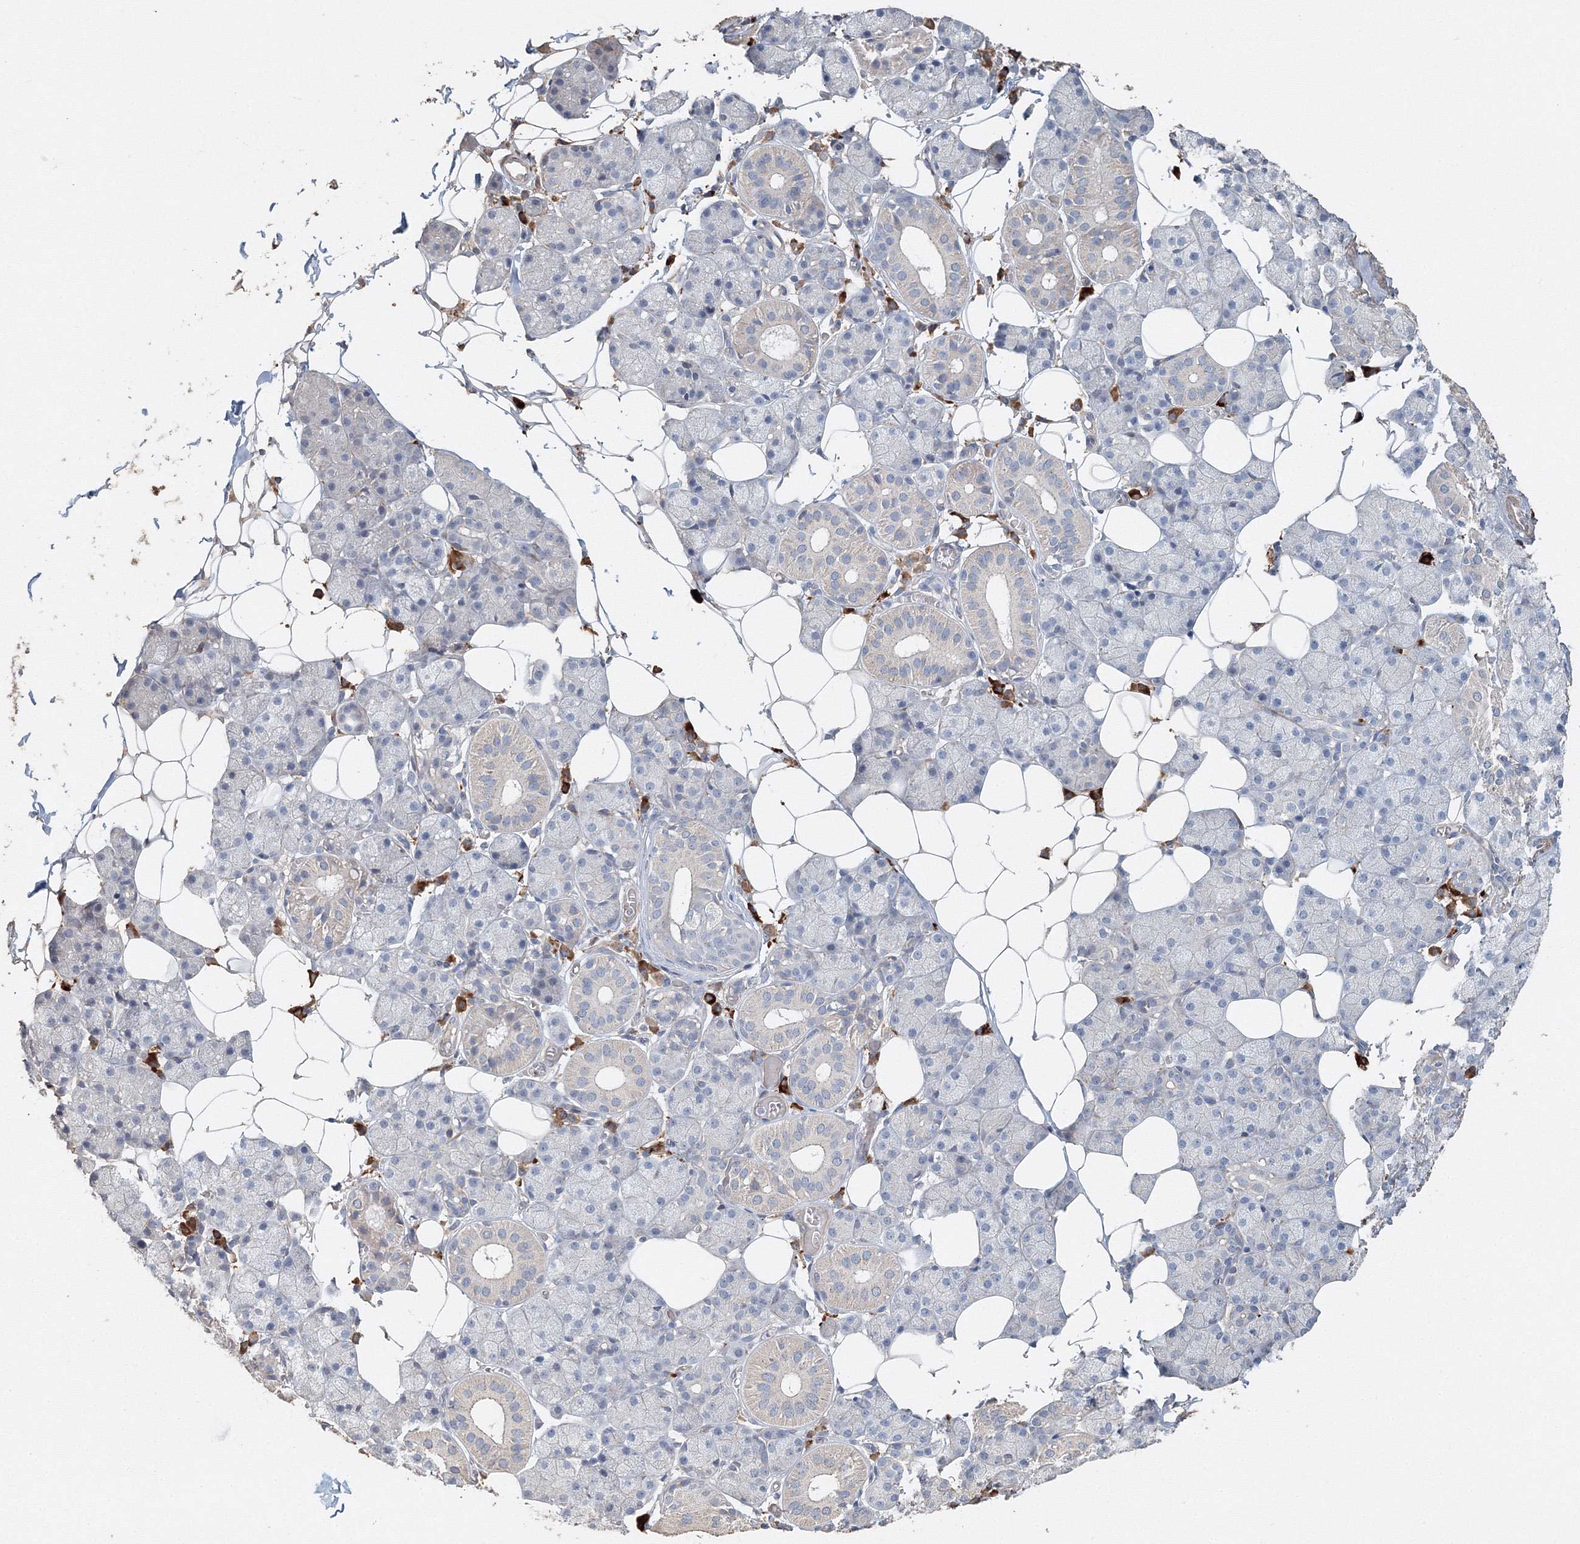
{"staining": {"intensity": "negative", "quantity": "none", "location": "none"}, "tissue": "salivary gland", "cell_type": "Glandular cells", "image_type": "normal", "snomed": [{"axis": "morphology", "description": "Normal tissue, NOS"}, {"axis": "topography", "description": "Salivary gland"}], "caption": "The micrograph reveals no staining of glandular cells in unremarkable salivary gland.", "gene": "NALF2", "patient": {"sex": "female", "age": 33}}